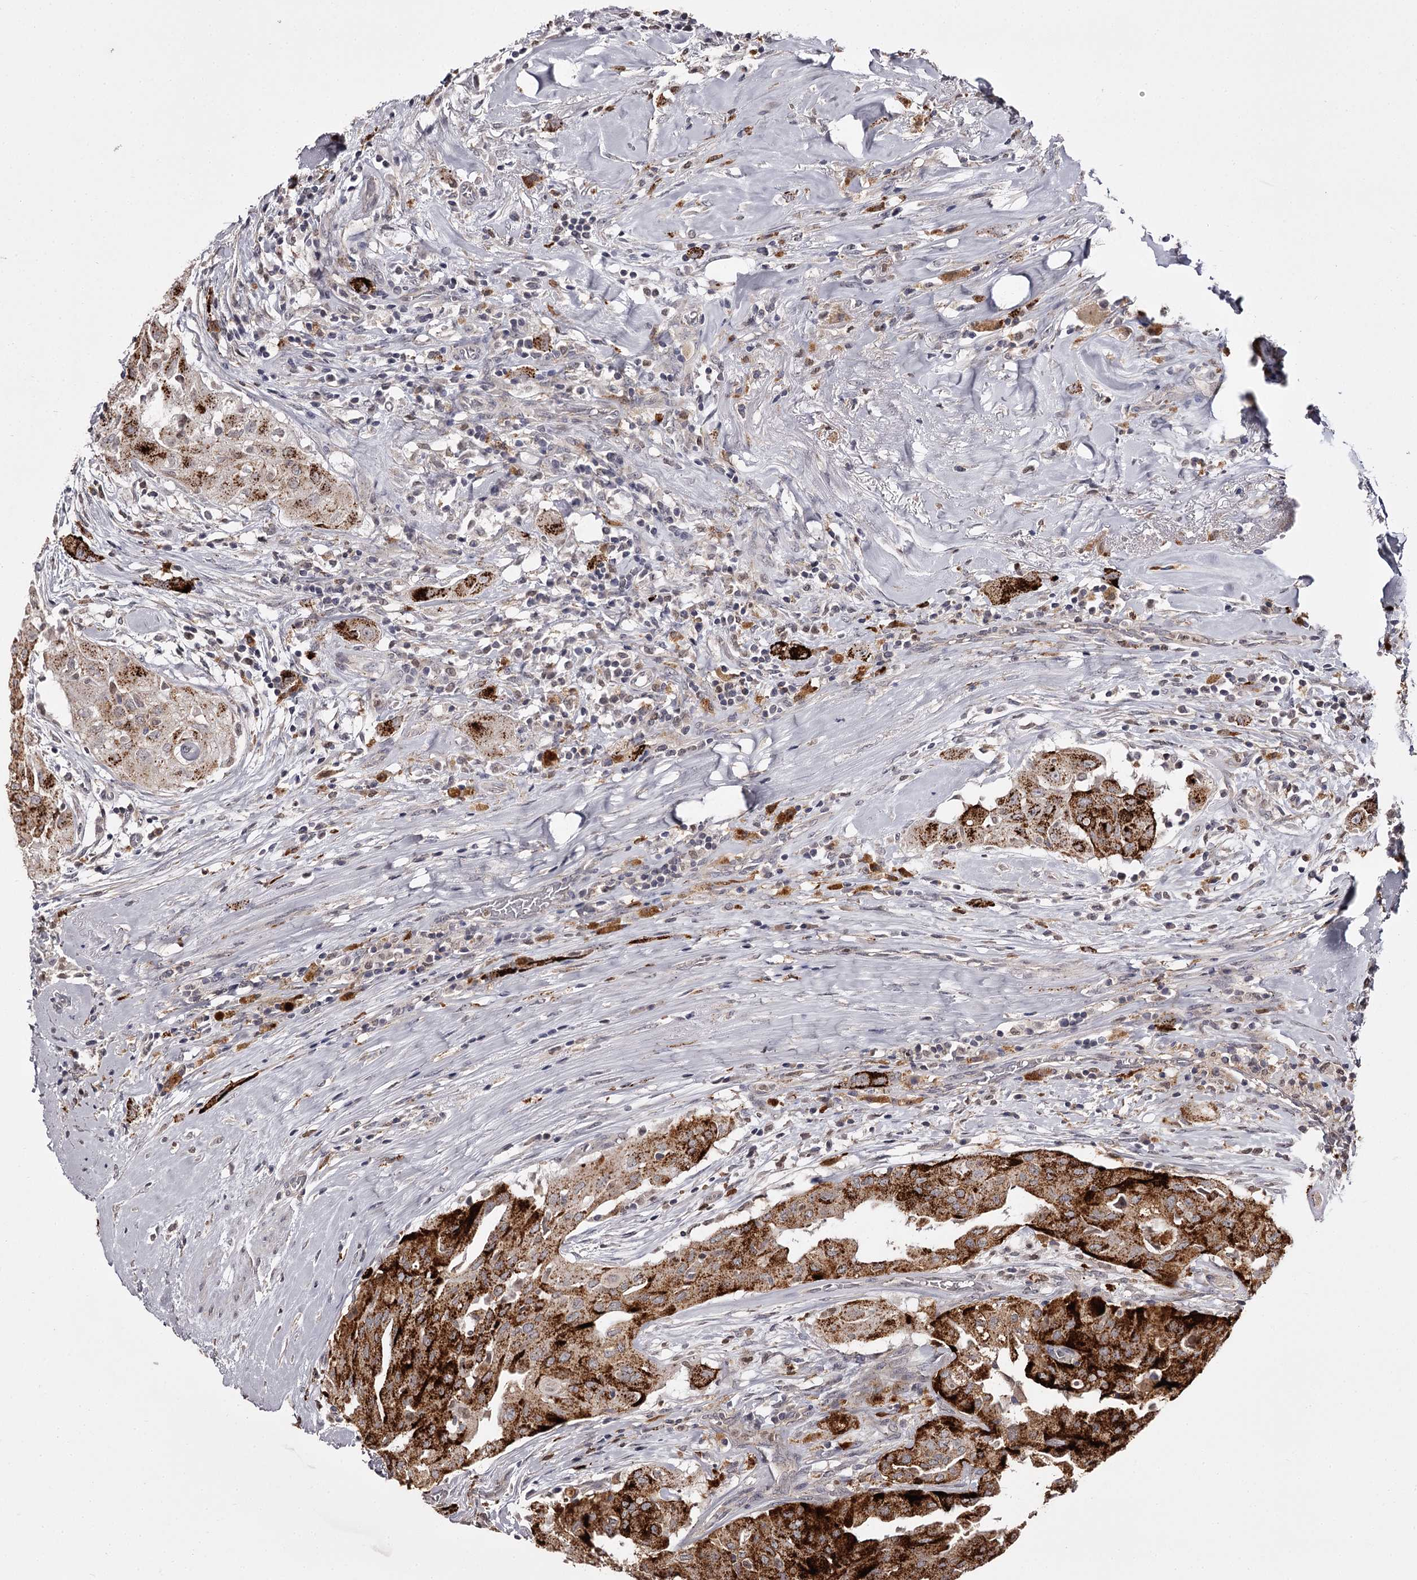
{"staining": {"intensity": "strong", "quantity": "25%-75%", "location": "cytoplasmic/membranous"}, "tissue": "thyroid cancer", "cell_type": "Tumor cells", "image_type": "cancer", "snomed": [{"axis": "morphology", "description": "Papillary adenocarcinoma, NOS"}, {"axis": "topography", "description": "Thyroid gland"}], "caption": "This histopathology image shows IHC staining of thyroid cancer, with high strong cytoplasmic/membranous expression in approximately 25%-75% of tumor cells.", "gene": "SLC32A1", "patient": {"sex": "female", "age": 59}}